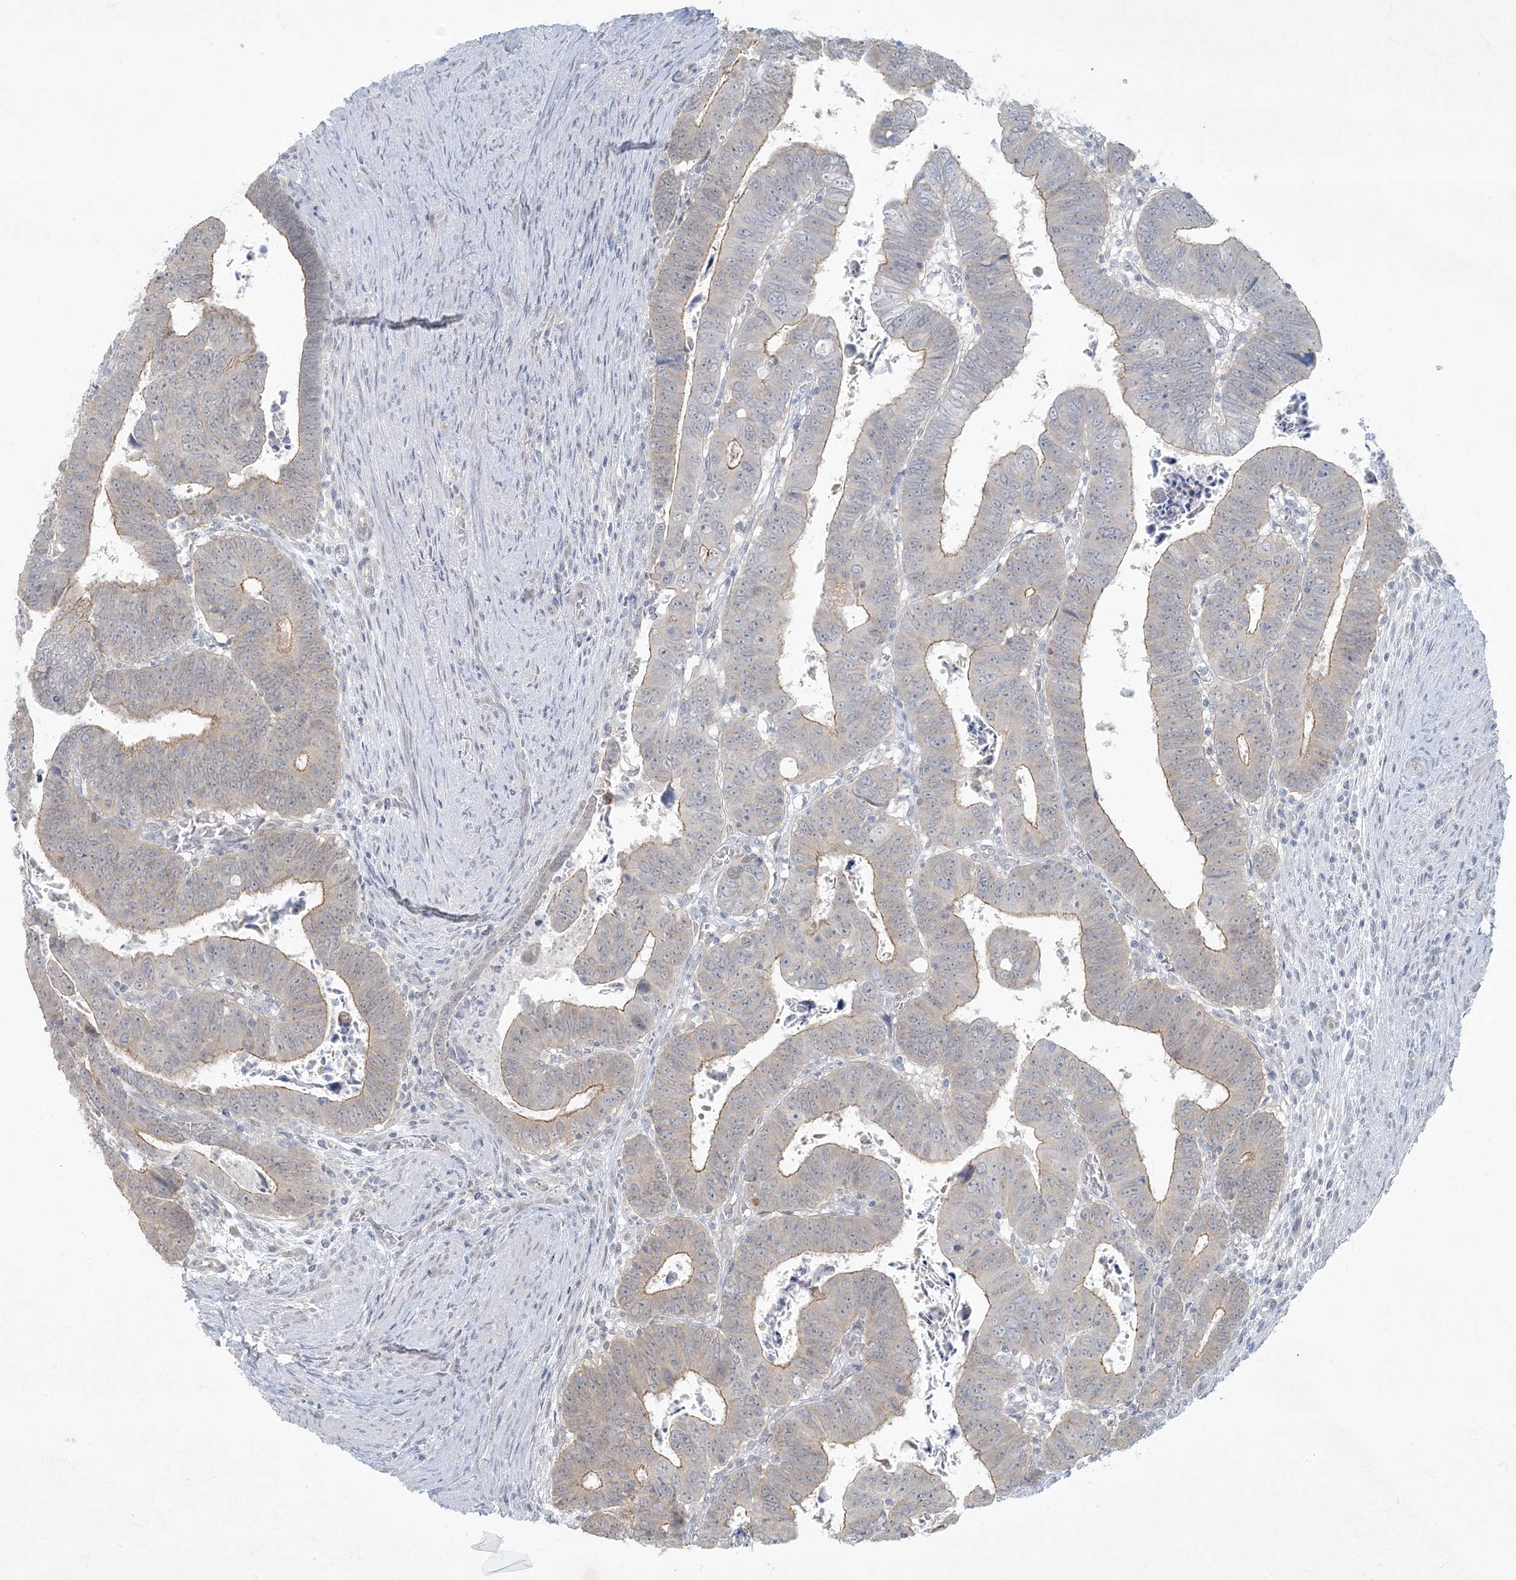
{"staining": {"intensity": "moderate", "quantity": "25%-75%", "location": "cytoplasmic/membranous"}, "tissue": "colorectal cancer", "cell_type": "Tumor cells", "image_type": "cancer", "snomed": [{"axis": "morphology", "description": "Normal tissue, NOS"}, {"axis": "morphology", "description": "Adenocarcinoma, NOS"}, {"axis": "topography", "description": "Rectum"}], "caption": "The photomicrograph exhibits a brown stain indicating the presence of a protein in the cytoplasmic/membranous of tumor cells in colorectal cancer (adenocarcinoma).", "gene": "BCORL1", "patient": {"sex": "female", "age": 65}}